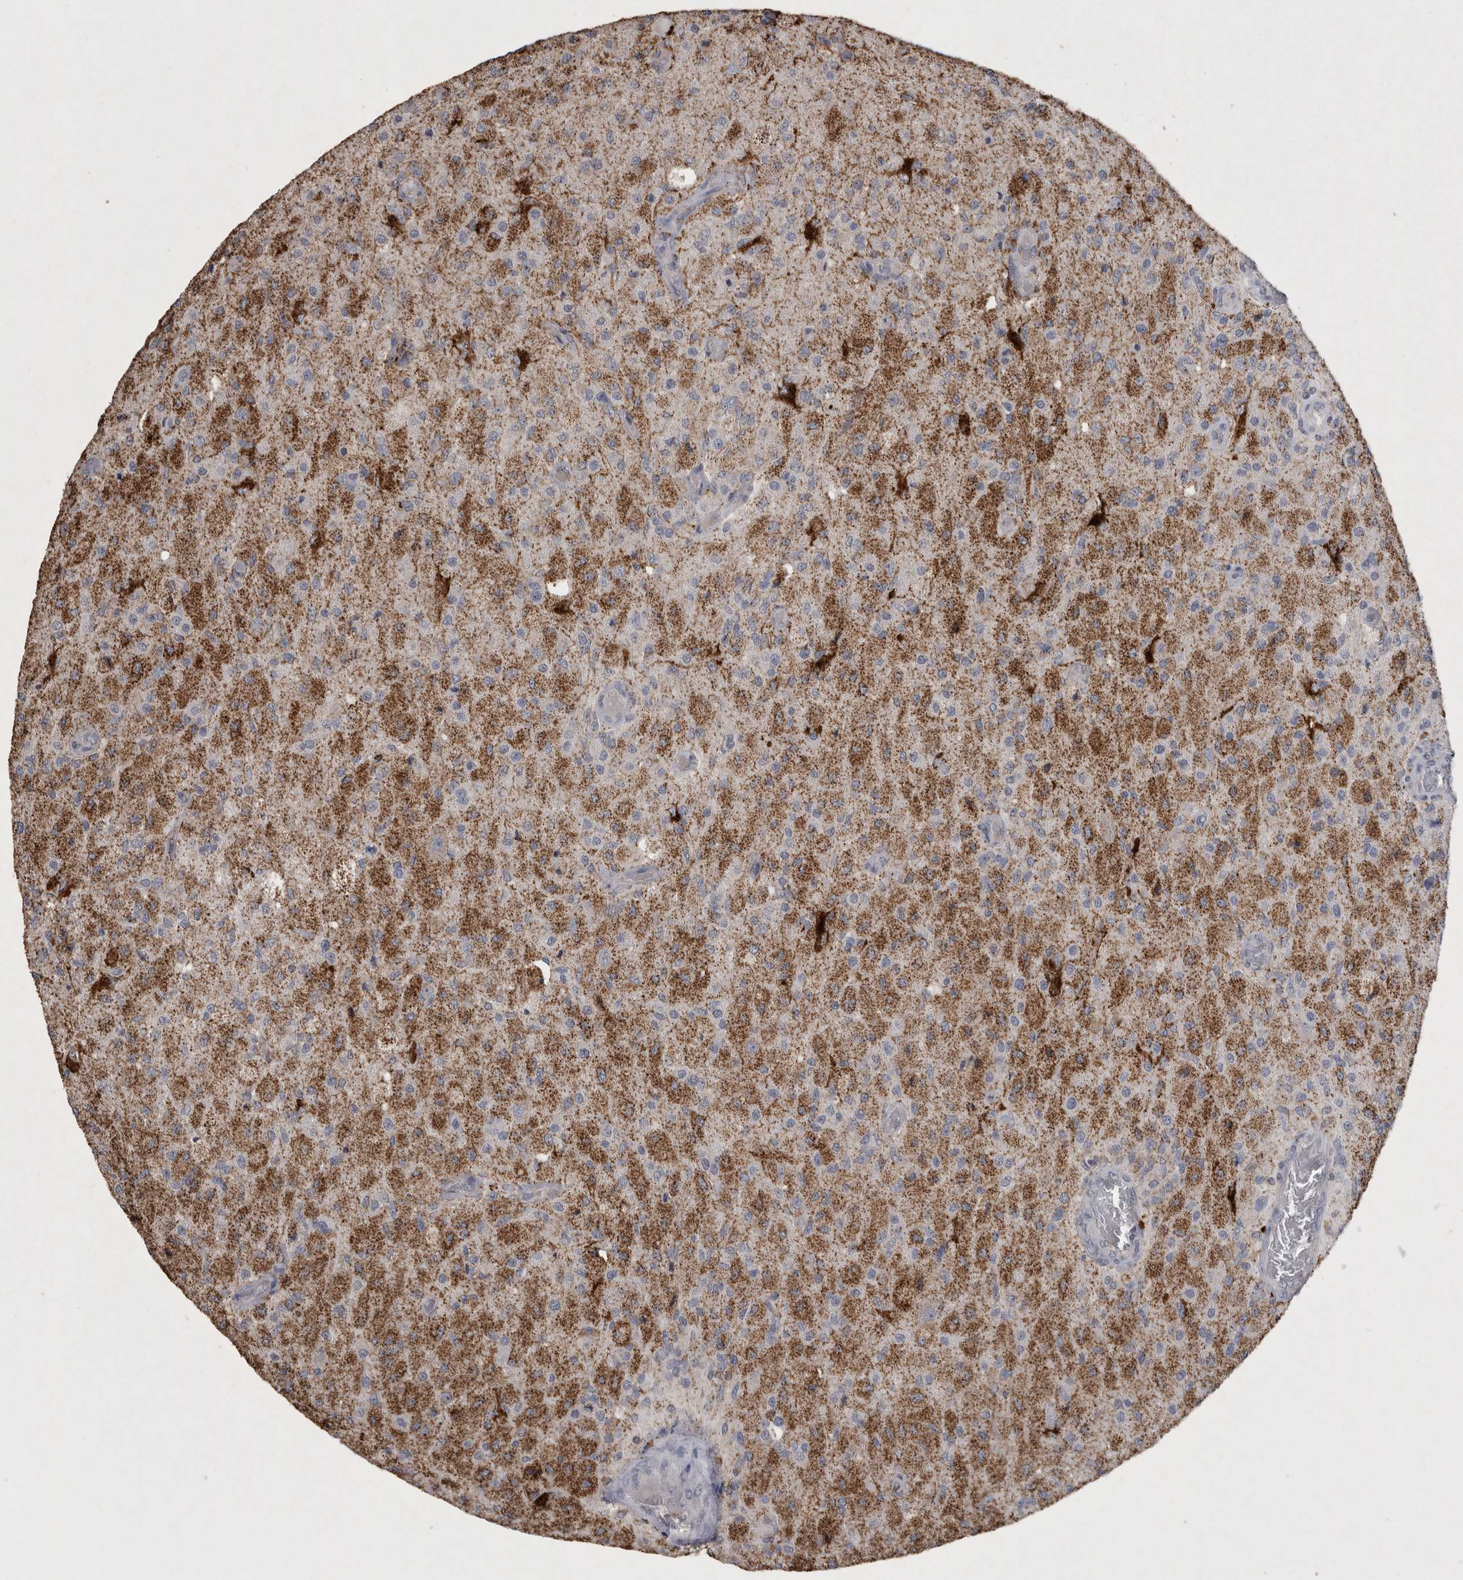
{"staining": {"intensity": "moderate", "quantity": "25%-75%", "location": "cytoplasmic/membranous"}, "tissue": "glioma", "cell_type": "Tumor cells", "image_type": "cancer", "snomed": [{"axis": "morphology", "description": "Normal tissue, NOS"}, {"axis": "morphology", "description": "Glioma, malignant, High grade"}, {"axis": "topography", "description": "Cerebral cortex"}], "caption": "Protein expression analysis of glioma displays moderate cytoplasmic/membranous positivity in approximately 25%-75% of tumor cells.", "gene": "DKK3", "patient": {"sex": "male", "age": 77}}